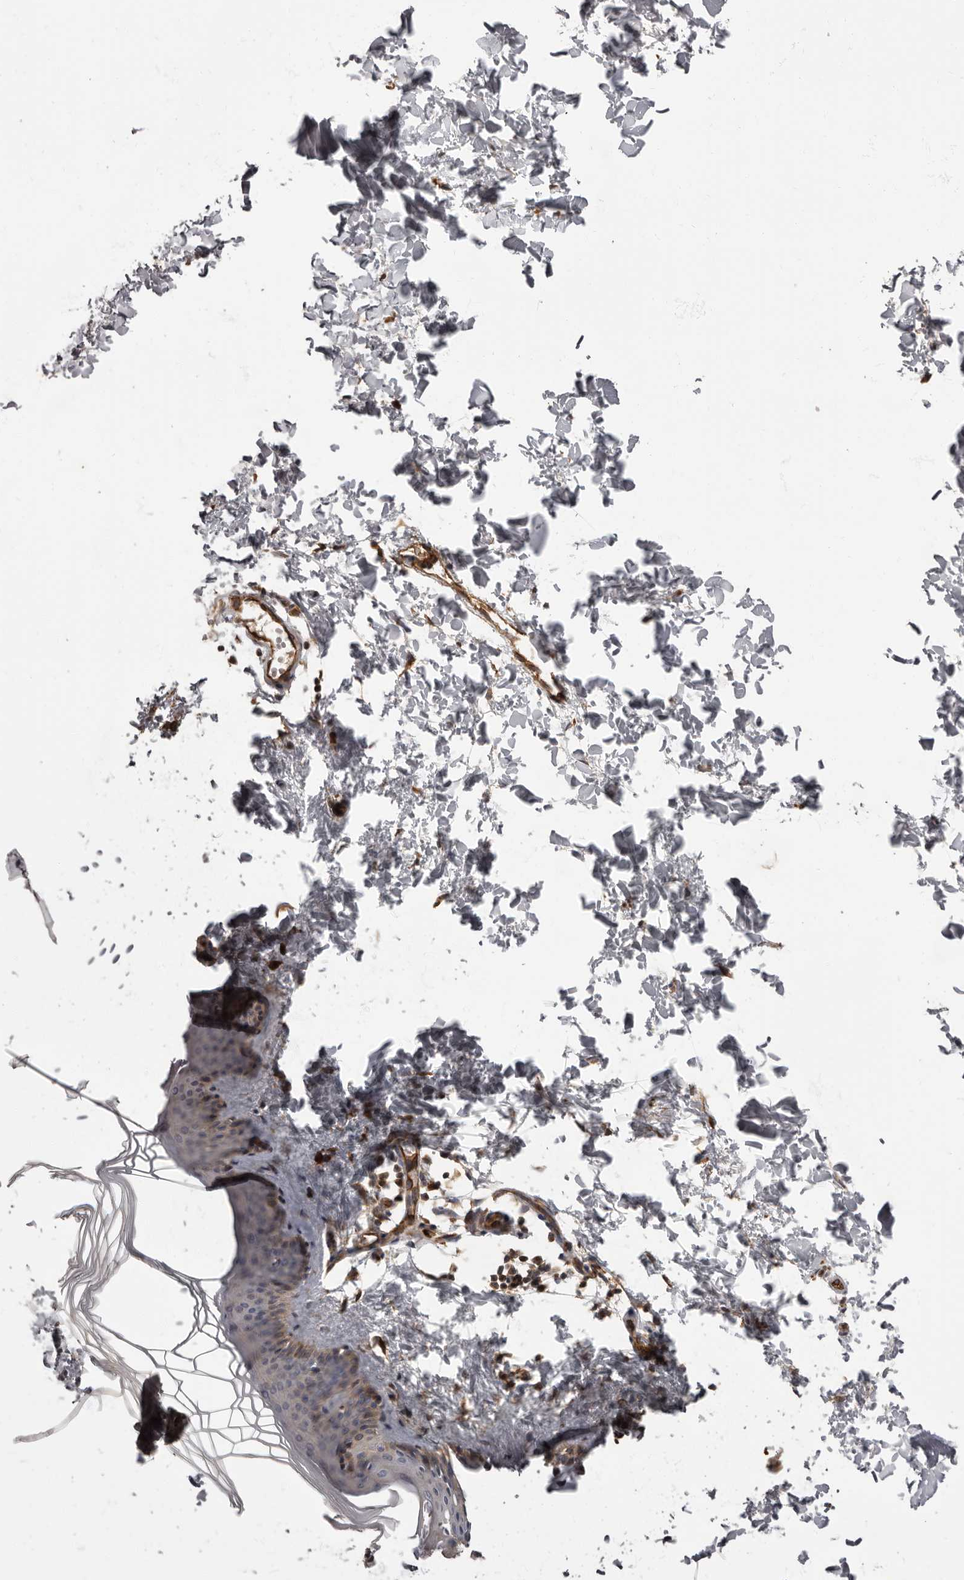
{"staining": {"intensity": "negative", "quantity": "none", "location": "none"}, "tissue": "skin", "cell_type": "Fibroblasts", "image_type": "normal", "snomed": [{"axis": "morphology", "description": "Normal tissue, NOS"}, {"axis": "topography", "description": "Skin"}], "caption": "High power microscopy histopathology image of an immunohistochemistry (IHC) histopathology image of unremarkable skin, revealing no significant positivity in fibroblasts.", "gene": "ADCY2", "patient": {"sex": "female", "age": 27}}